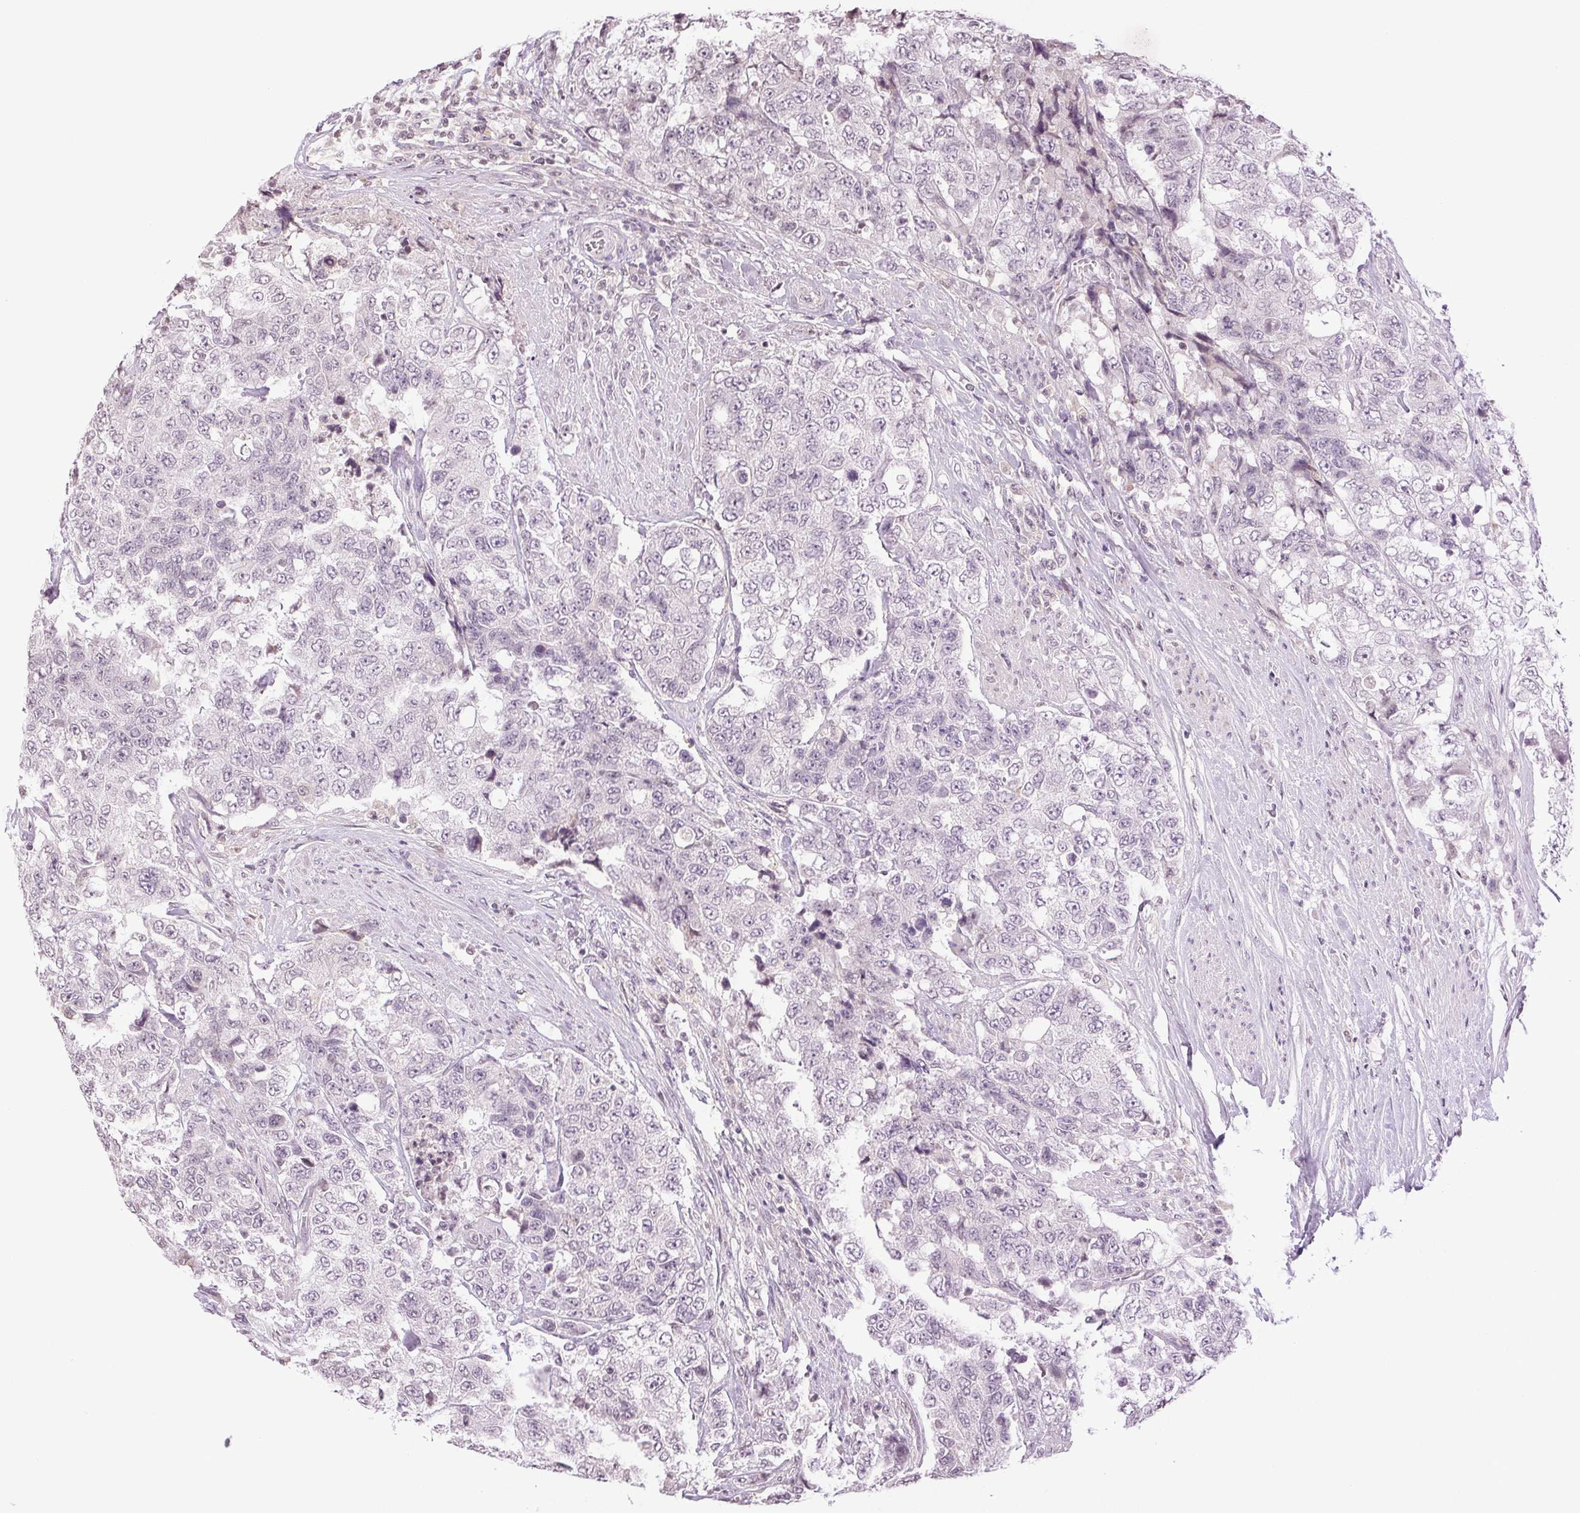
{"staining": {"intensity": "negative", "quantity": "none", "location": "none"}, "tissue": "urothelial cancer", "cell_type": "Tumor cells", "image_type": "cancer", "snomed": [{"axis": "morphology", "description": "Urothelial carcinoma, High grade"}, {"axis": "topography", "description": "Urinary bladder"}], "caption": "DAB (3,3'-diaminobenzidine) immunohistochemical staining of urothelial cancer displays no significant staining in tumor cells.", "gene": "TNNT3", "patient": {"sex": "female", "age": 78}}